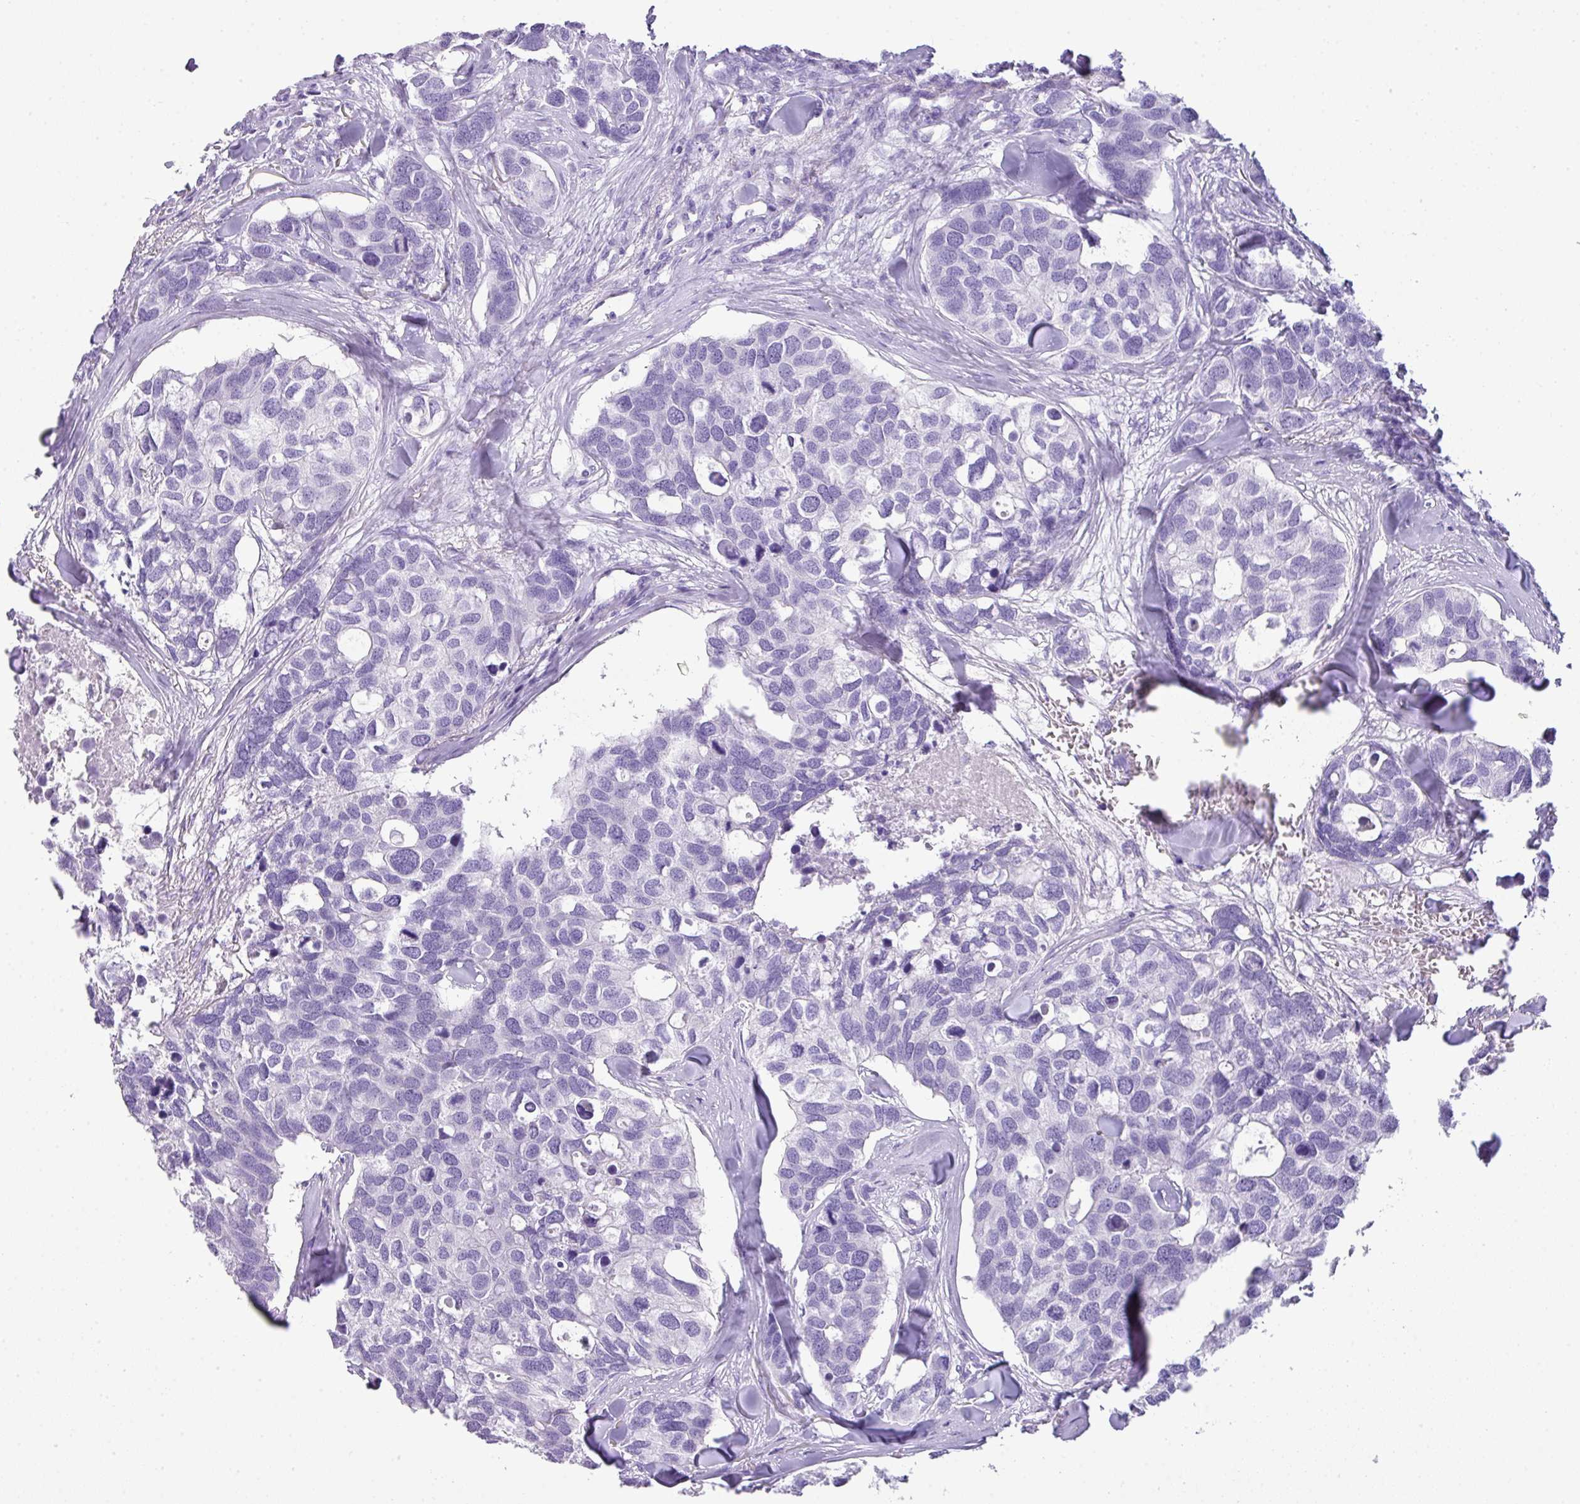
{"staining": {"intensity": "negative", "quantity": "none", "location": "none"}, "tissue": "breast cancer", "cell_type": "Tumor cells", "image_type": "cancer", "snomed": [{"axis": "morphology", "description": "Duct carcinoma"}, {"axis": "topography", "description": "Breast"}], "caption": "Immunohistochemistry (IHC) image of neoplastic tissue: human invasive ductal carcinoma (breast) stained with DAB (3,3'-diaminobenzidine) reveals no significant protein positivity in tumor cells. (IHC, brightfield microscopy, high magnification).", "gene": "TNP1", "patient": {"sex": "female", "age": 83}}